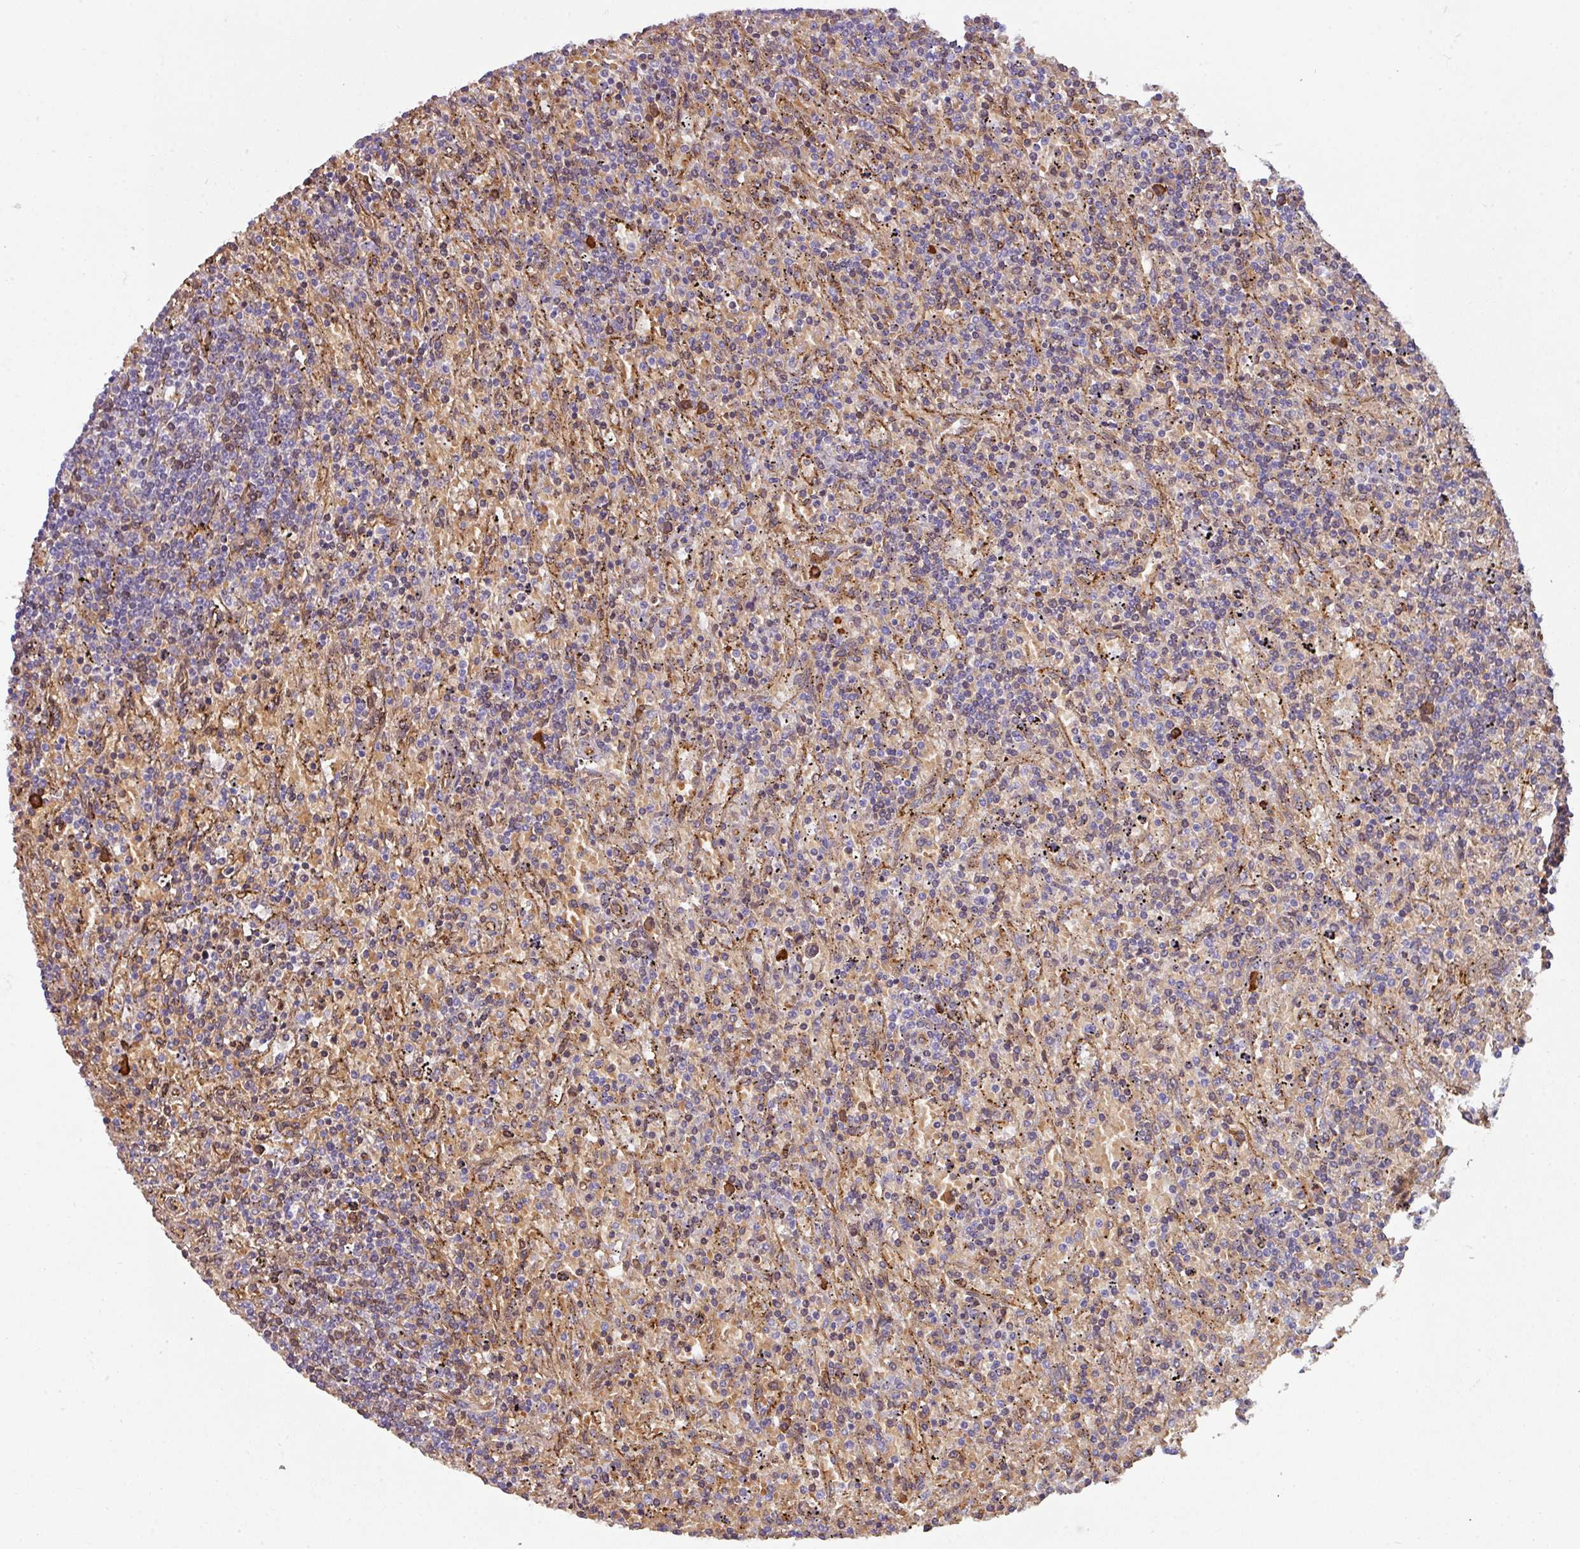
{"staining": {"intensity": "weak", "quantity": "25%-75%", "location": "cytoplasmic/membranous"}, "tissue": "lymphoma", "cell_type": "Tumor cells", "image_type": "cancer", "snomed": [{"axis": "morphology", "description": "Malignant lymphoma, non-Hodgkin's type, Low grade"}, {"axis": "topography", "description": "Spleen"}], "caption": "The photomicrograph shows a brown stain indicating the presence of a protein in the cytoplasmic/membranous of tumor cells in malignant lymphoma, non-Hodgkin's type (low-grade).", "gene": "BUD23", "patient": {"sex": "male", "age": 76}}